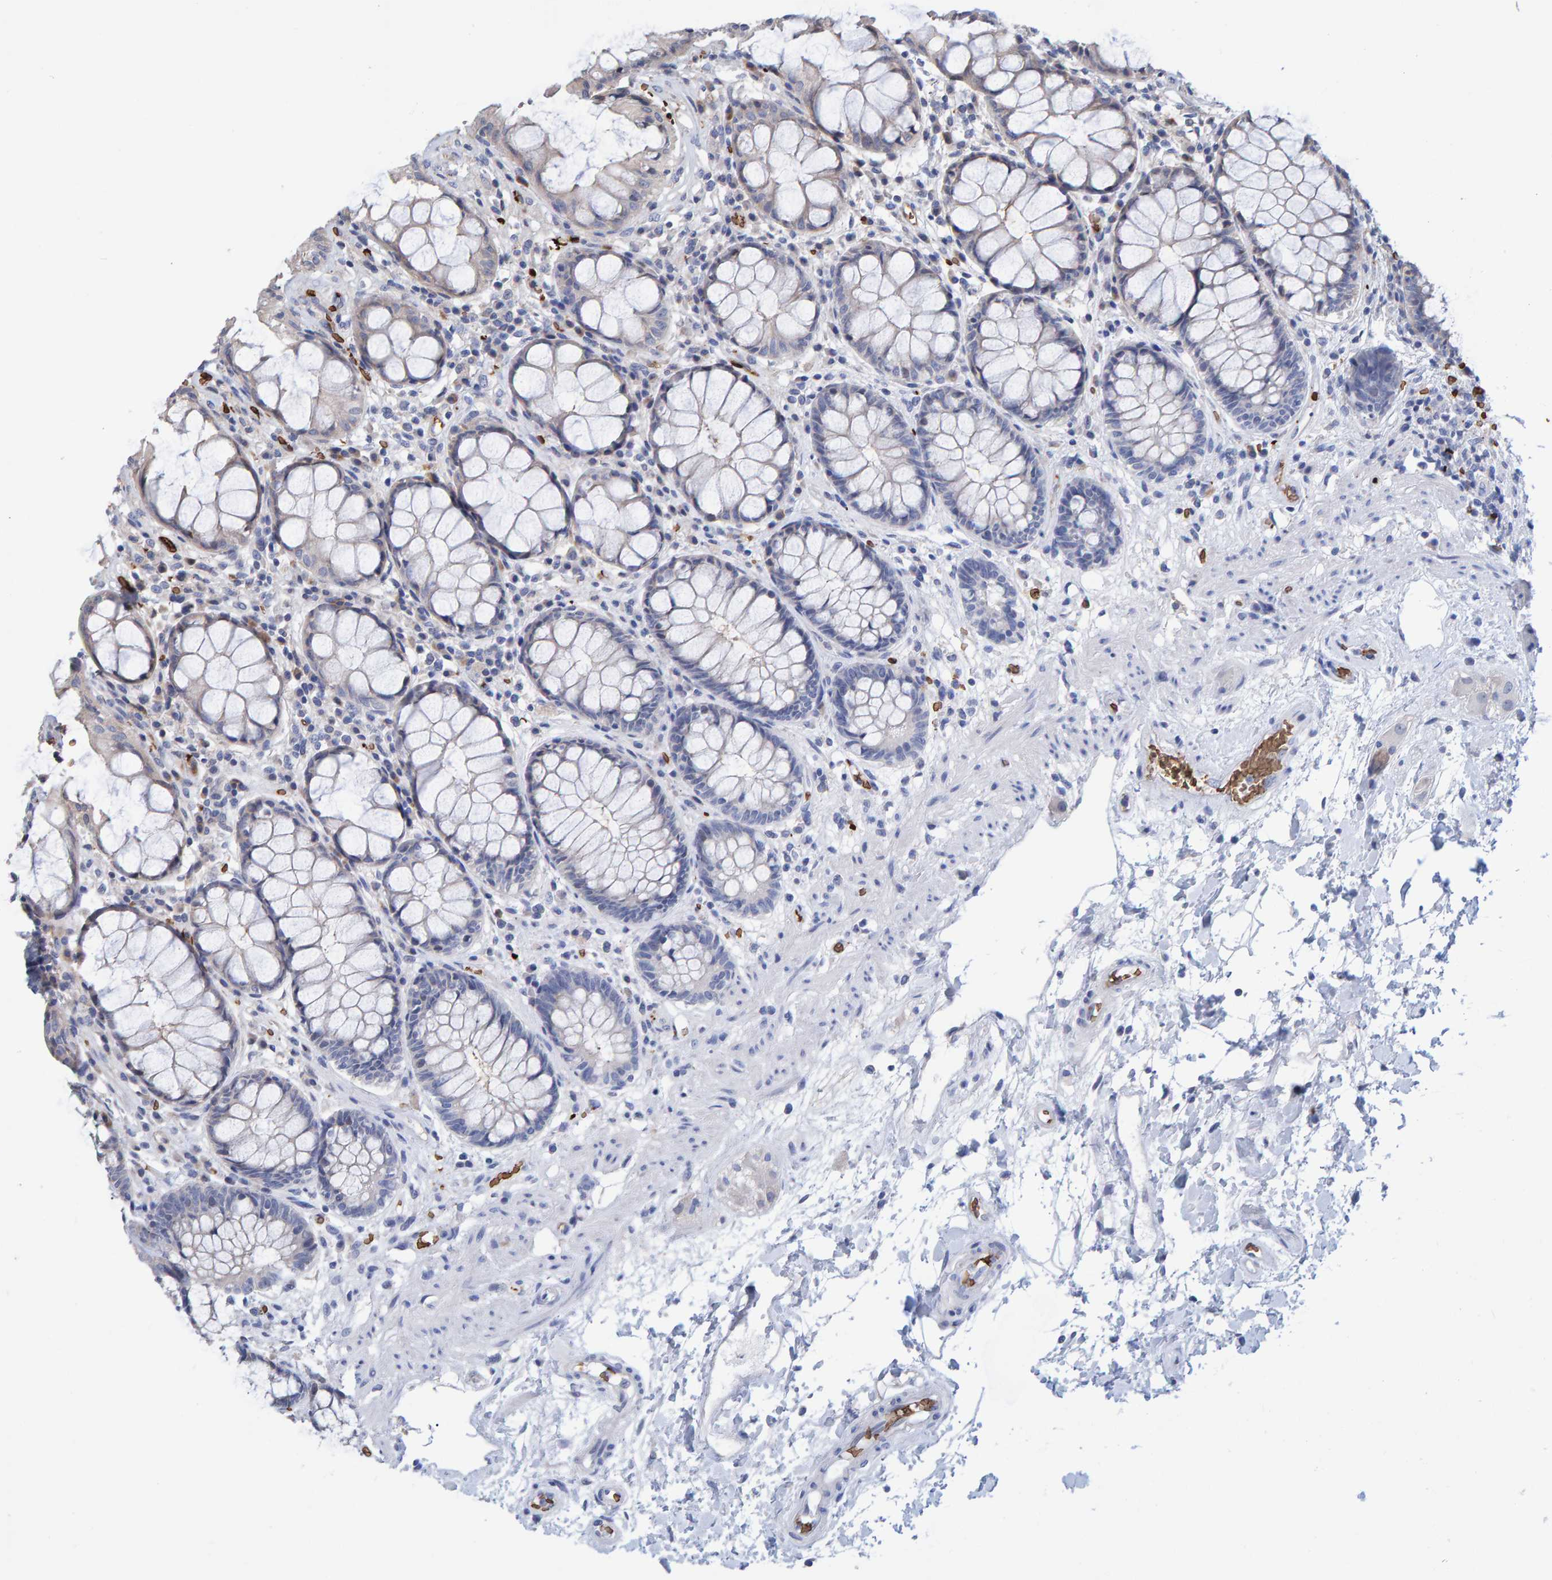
{"staining": {"intensity": "weak", "quantity": "<25%", "location": "cytoplasmic/membranous"}, "tissue": "rectum", "cell_type": "Glandular cells", "image_type": "normal", "snomed": [{"axis": "morphology", "description": "Normal tissue, NOS"}, {"axis": "topography", "description": "Rectum"}], "caption": "A micrograph of rectum stained for a protein exhibits no brown staining in glandular cells. Nuclei are stained in blue.", "gene": "VPS9D1", "patient": {"sex": "male", "age": 64}}